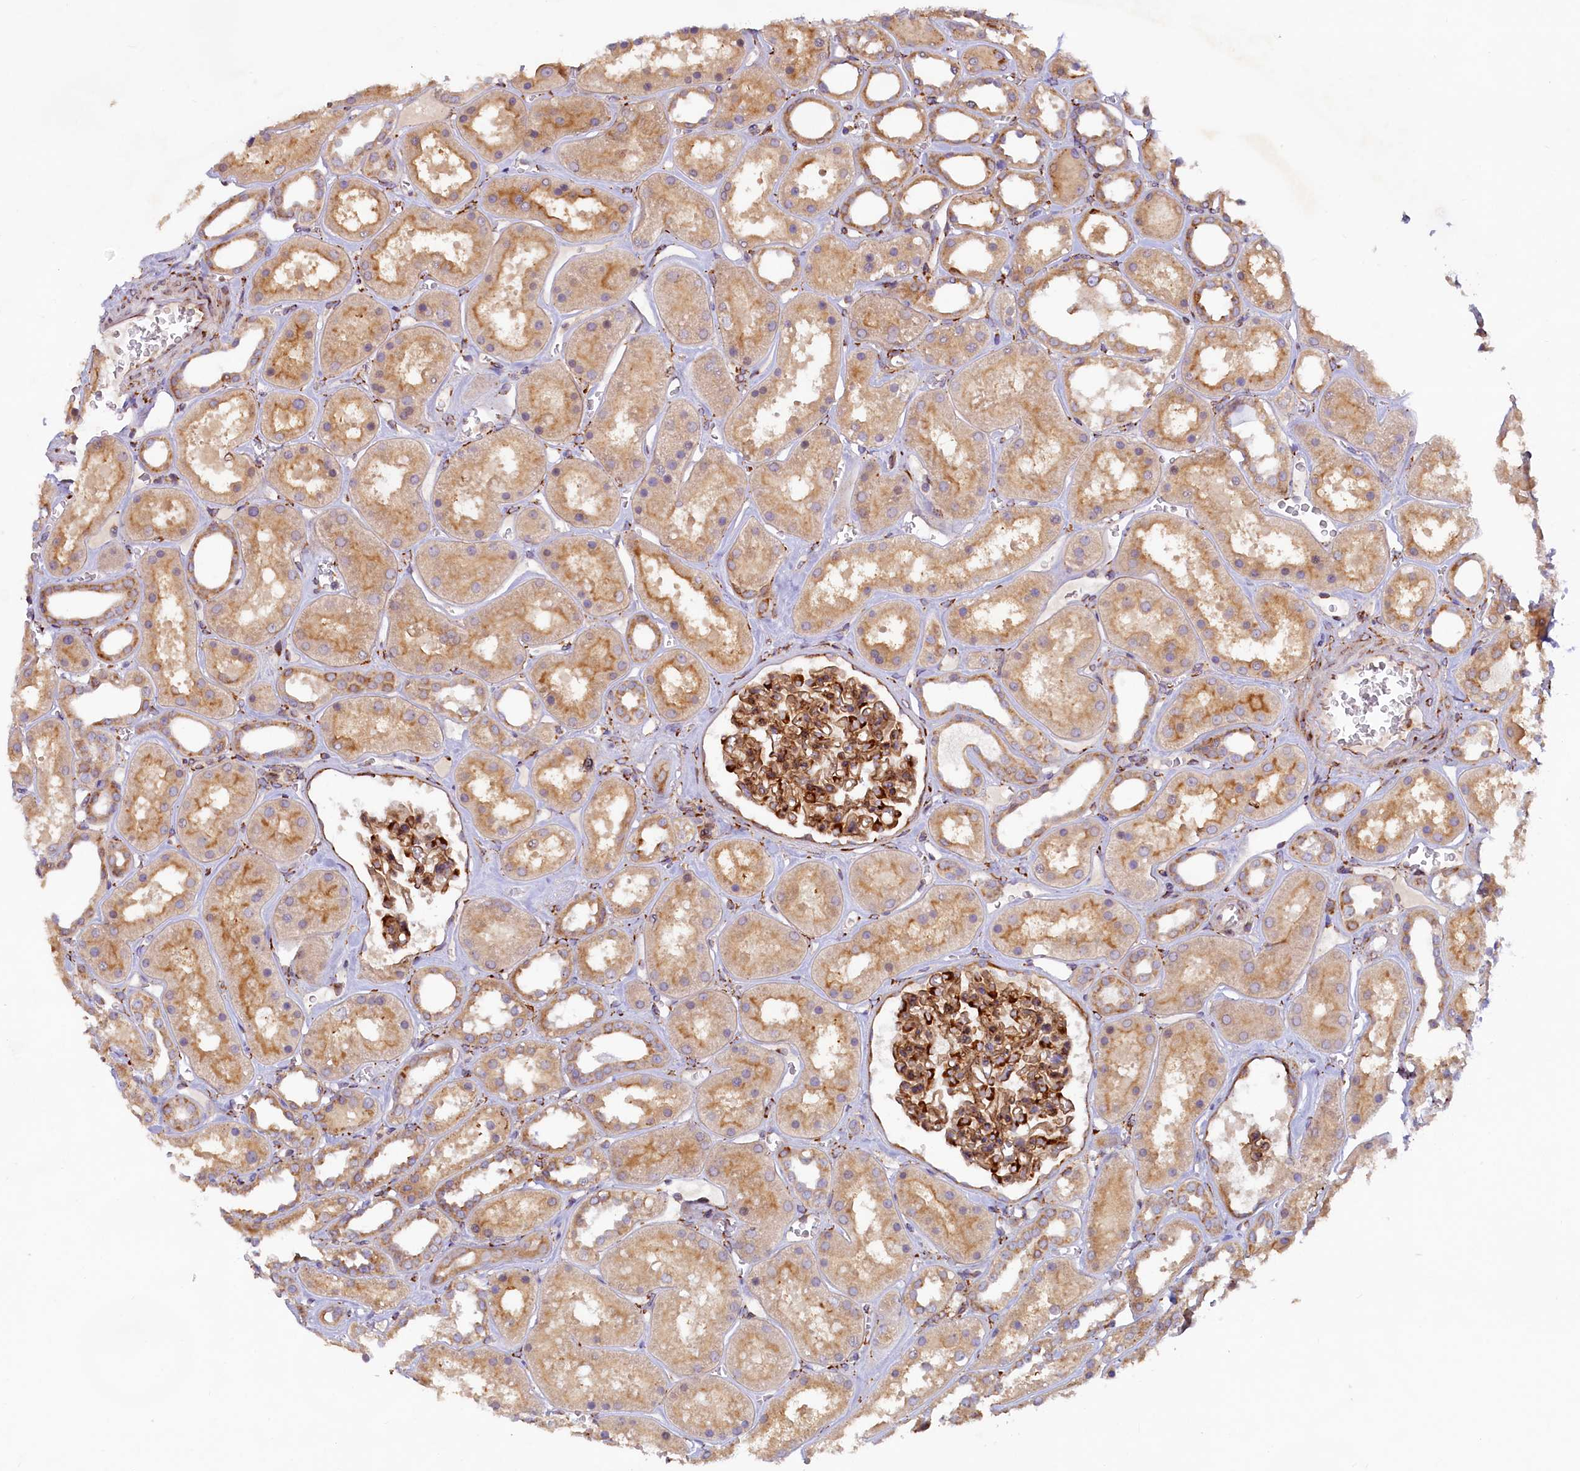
{"staining": {"intensity": "strong", "quantity": ">75%", "location": "cytoplasmic/membranous"}, "tissue": "kidney", "cell_type": "Cells in glomeruli", "image_type": "normal", "snomed": [{"axis": "morphology", "description": "Normal tissue, NOS"}, {"axis": "topography", "description": "Kidney"}], "caption": "Kidney stained with a brown dye reveals strong cytoplasmic/membranous positive positivity in about >75% of cells in glomeruli.", "gene": "SSC5D", "patient": {"sex": "female", "age": 41}}